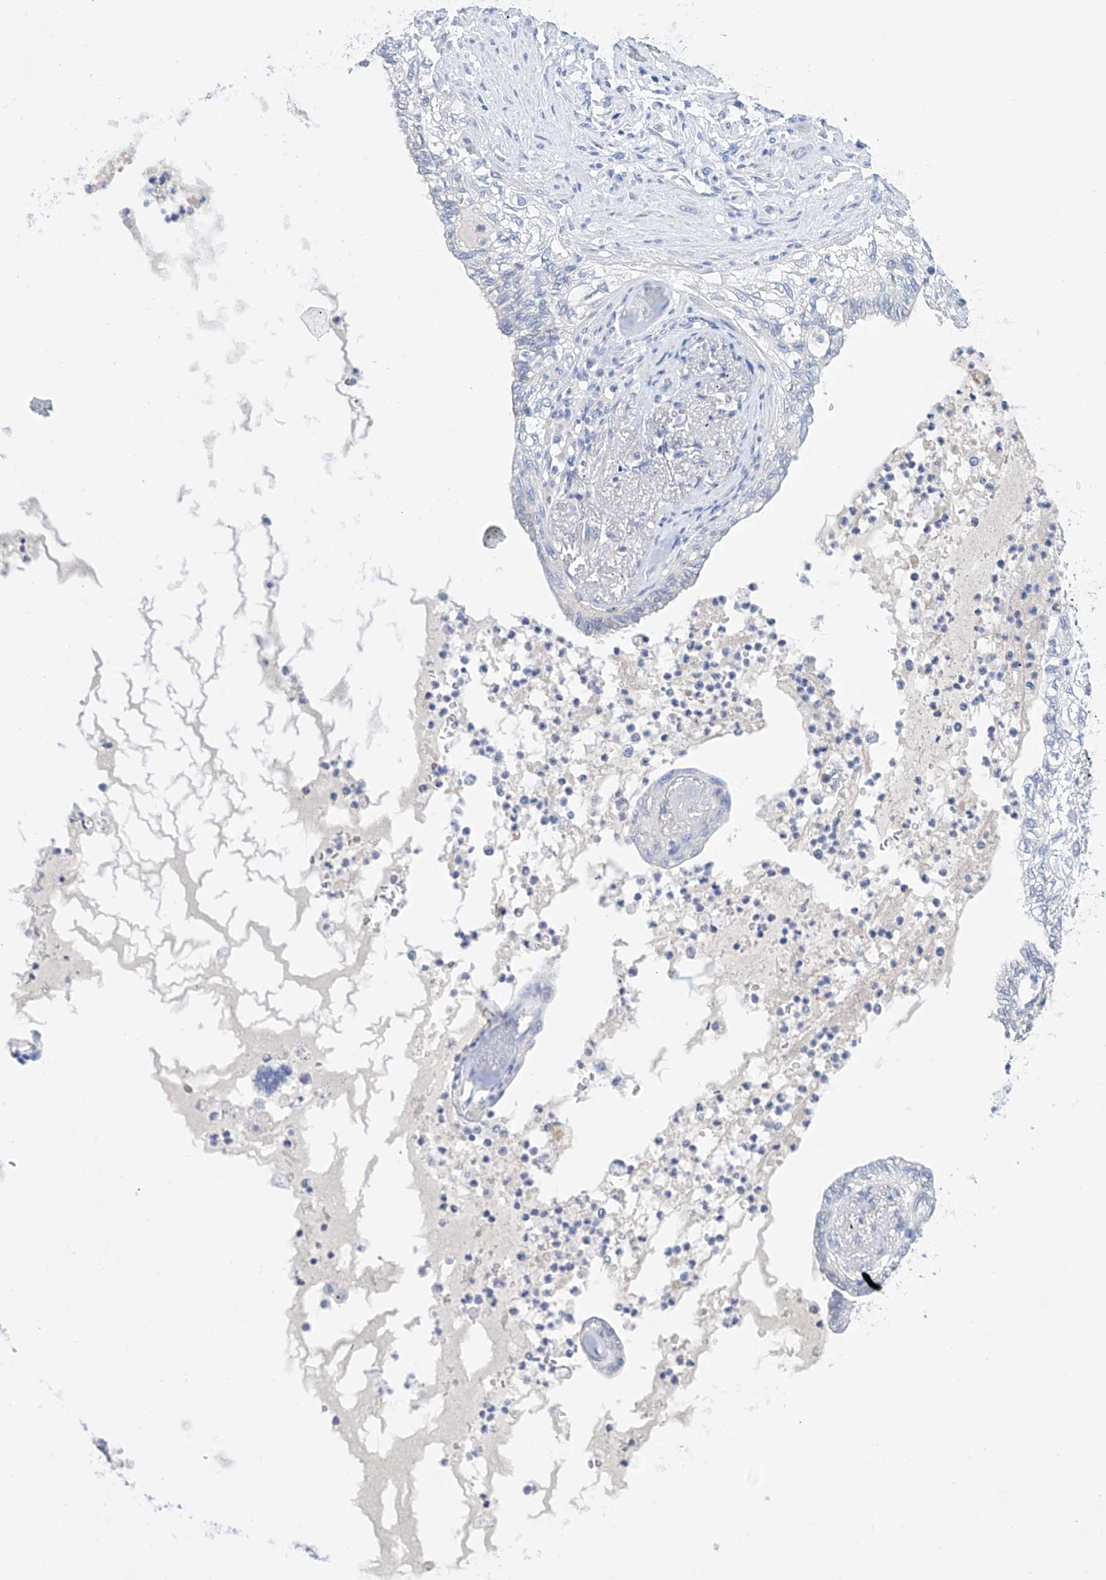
{"staining": {"intensity": "negative", "quantity": "none", "location": "none"}, "tissue": "lung cancer", "cell_type": "Tumor cells", "image_type": "cancer", "snomed": [{"axis": "morphology", "description": "Adenocarcinoma, NOS"}, {"axis": "topography", "description": "Lung"}], "caption": "This is an IHC histopathology image of lung cancer. There is no staining in tumor cells.", "gene": "LURAP1", "patient": {"sex": "female", "age": 70}}